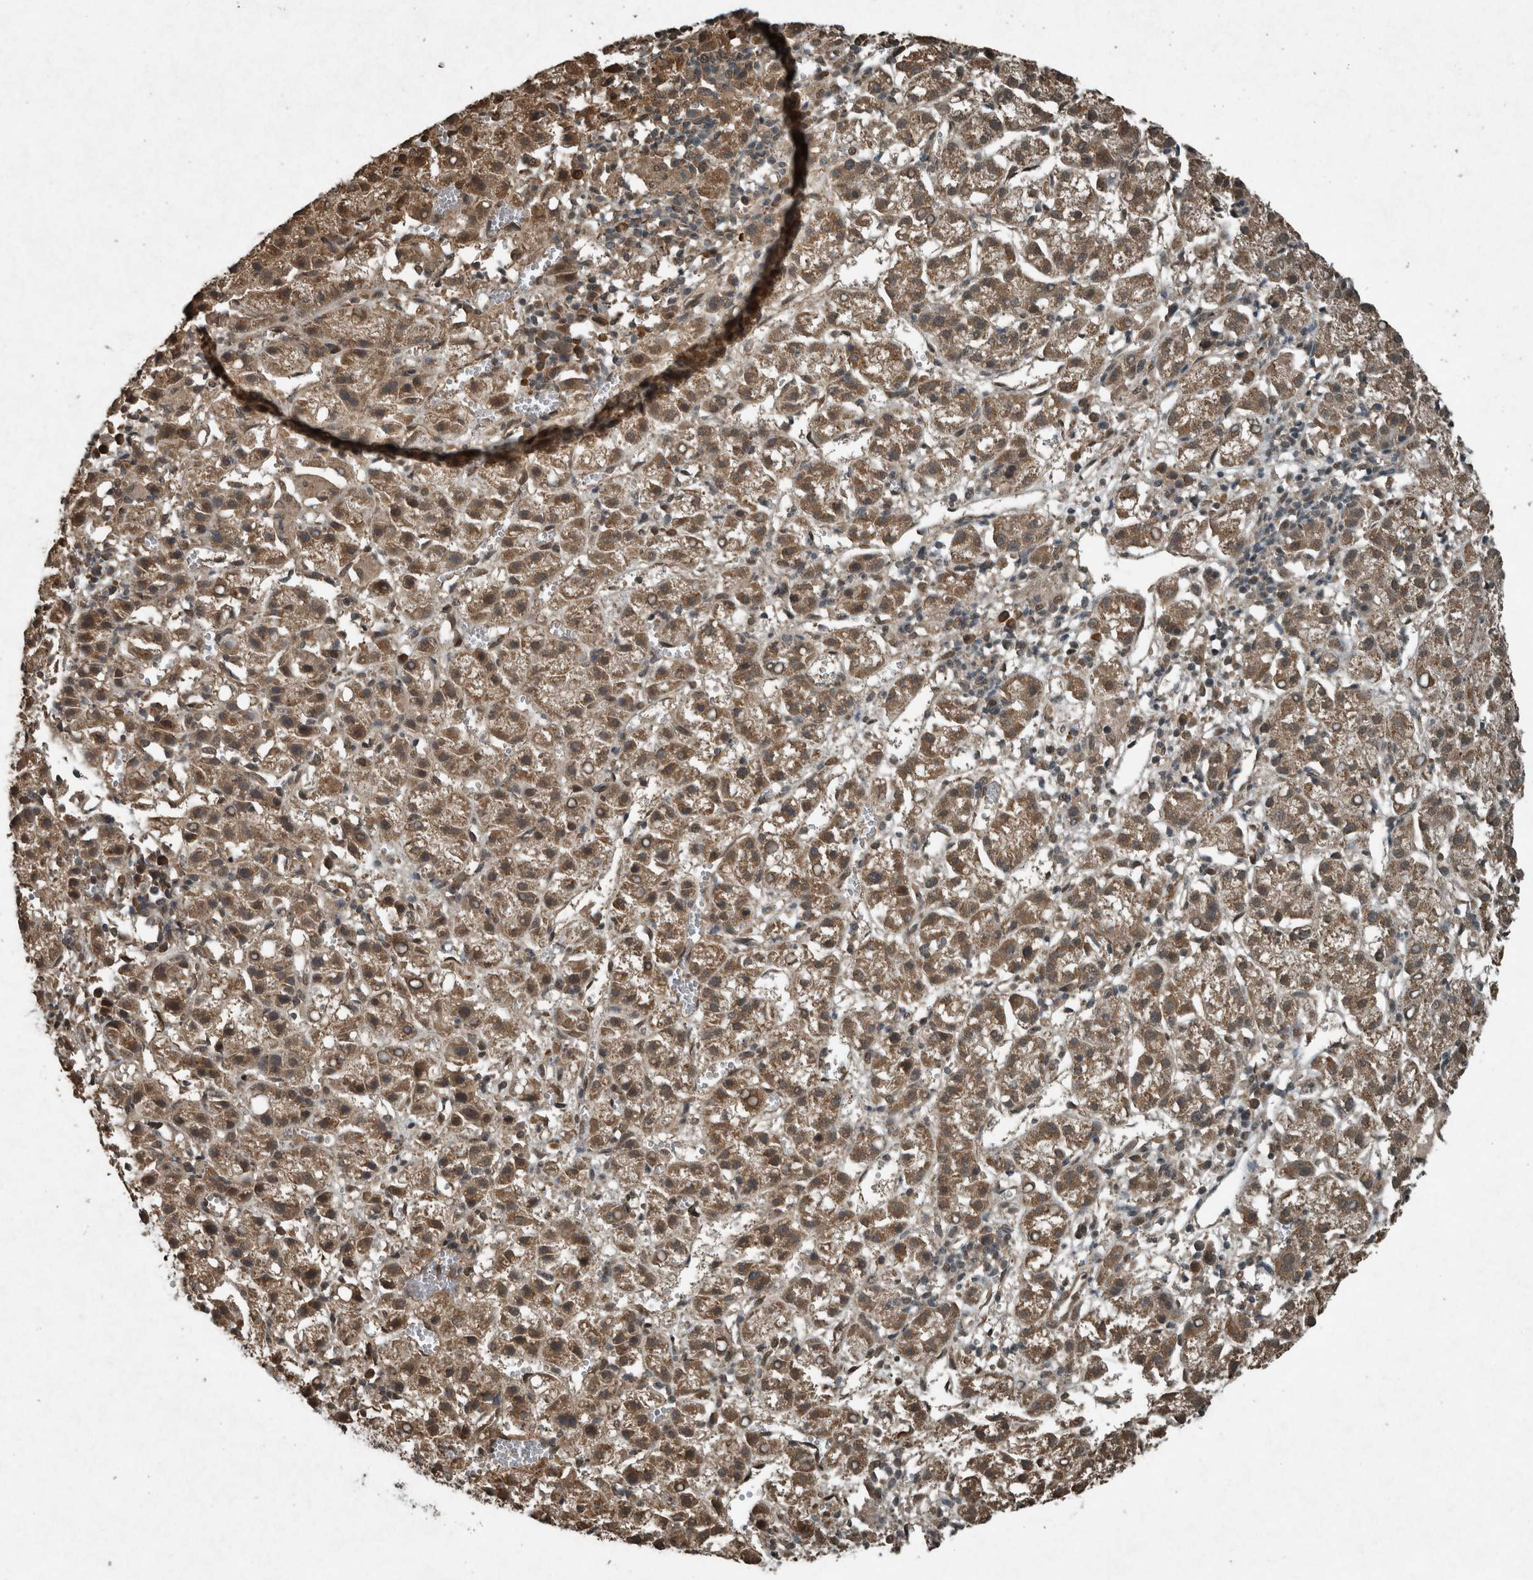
{"staining": {"intensity": "moderate", "quantity": ">75%", "location": "cytoplasmic/membranous,nuclear"}, "tissue": "liver cancer", "cell_type": "Tumor cells", "image_type": "cancer", "snomed": [{"axis": "morphology", "description": "Carcinoma, Hepatocellular, NOS"}, {"axis": "topography", "description": "Liver"}], "caption": "Protein staining of hepatocellular carcinoma (liver) tissue exhibits moderate cytoplasmic/membranous and nuclear positivity in approximately >75% of tumor cells. (brown staining indicates protein expression, while blue staining denotes nuclei).", "gene": "ARHGEF12", "patient": {"sex": "female", "age": 58}}